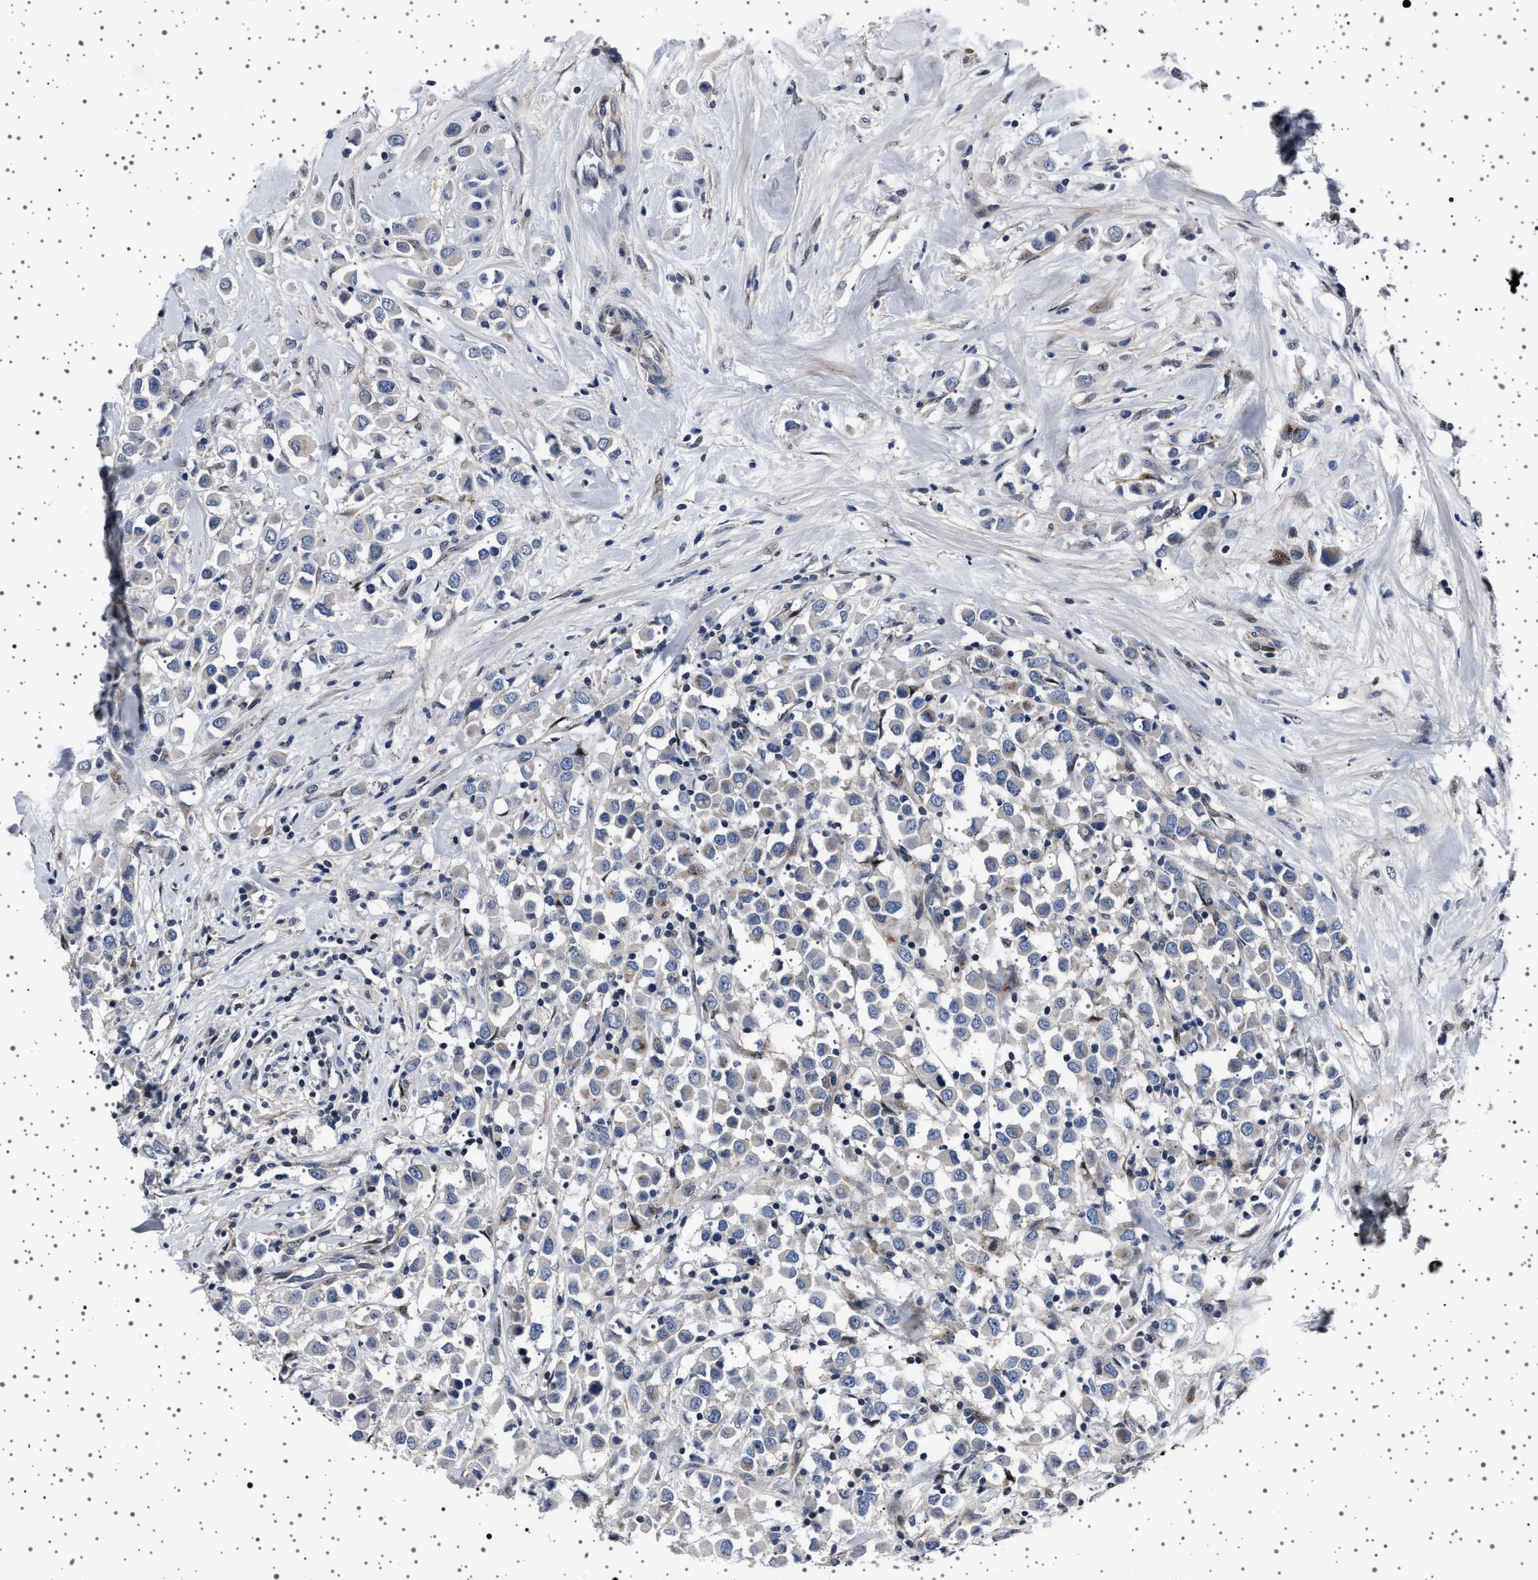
{"staining": {"intensity": "negative", "quantity": "none", "location": "none"}, "tissue": "breast cancer", "cell_type": "Tumor cells", "image_type": "cancer", "snomed": [{"axis": "morphology", "description": "Duct carcinoma"}, {"axis": "topography", "description": "Breast"}], "caption": "IHC of breast invasive ductal carcinoma demonstrates no staining in tumor cells.", "gene": "PAK5", "patient": {"sex": "female", "age": 61}}